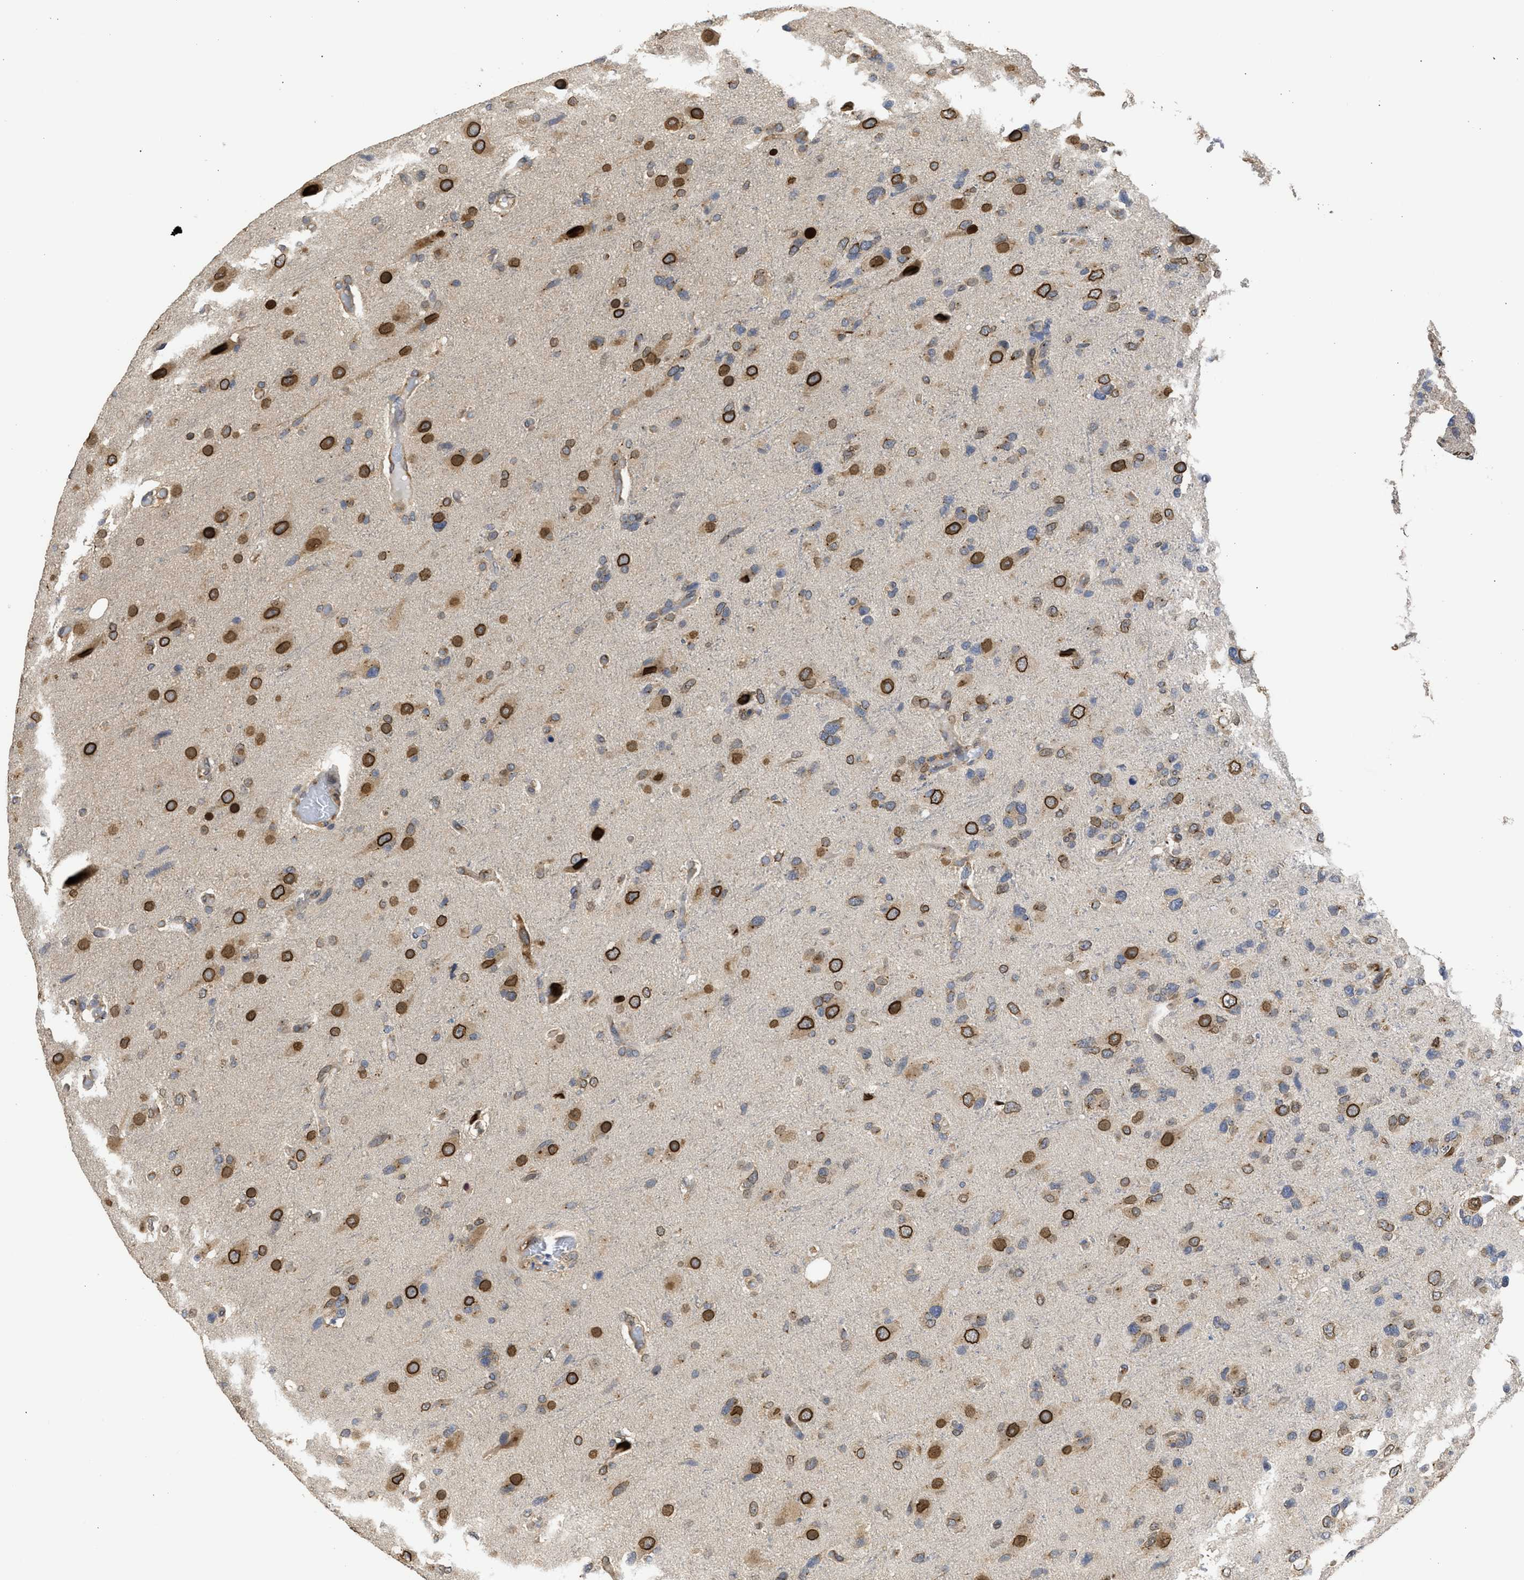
{"staining": {"intensity": "moderate", "quantity": "25%-75%", "location": "nuclear"}, "tissue": "glioma", "cell_type": "Tumor cells", "image_type": "cancer", "snomed": [{"axis": "morphology", "description": "Glioma, malignant, High grade"}, {"axis": "topography", "description": "Brain"}], "caption": "The photomicrograph exhibits immunohistochemical staining of glioma. There is moderate nuclear positivity is identified in approximately 25%-75% of tumor cells.", "gene": "DNAJC1", "patient": {"sex": "female", "age": 58}}